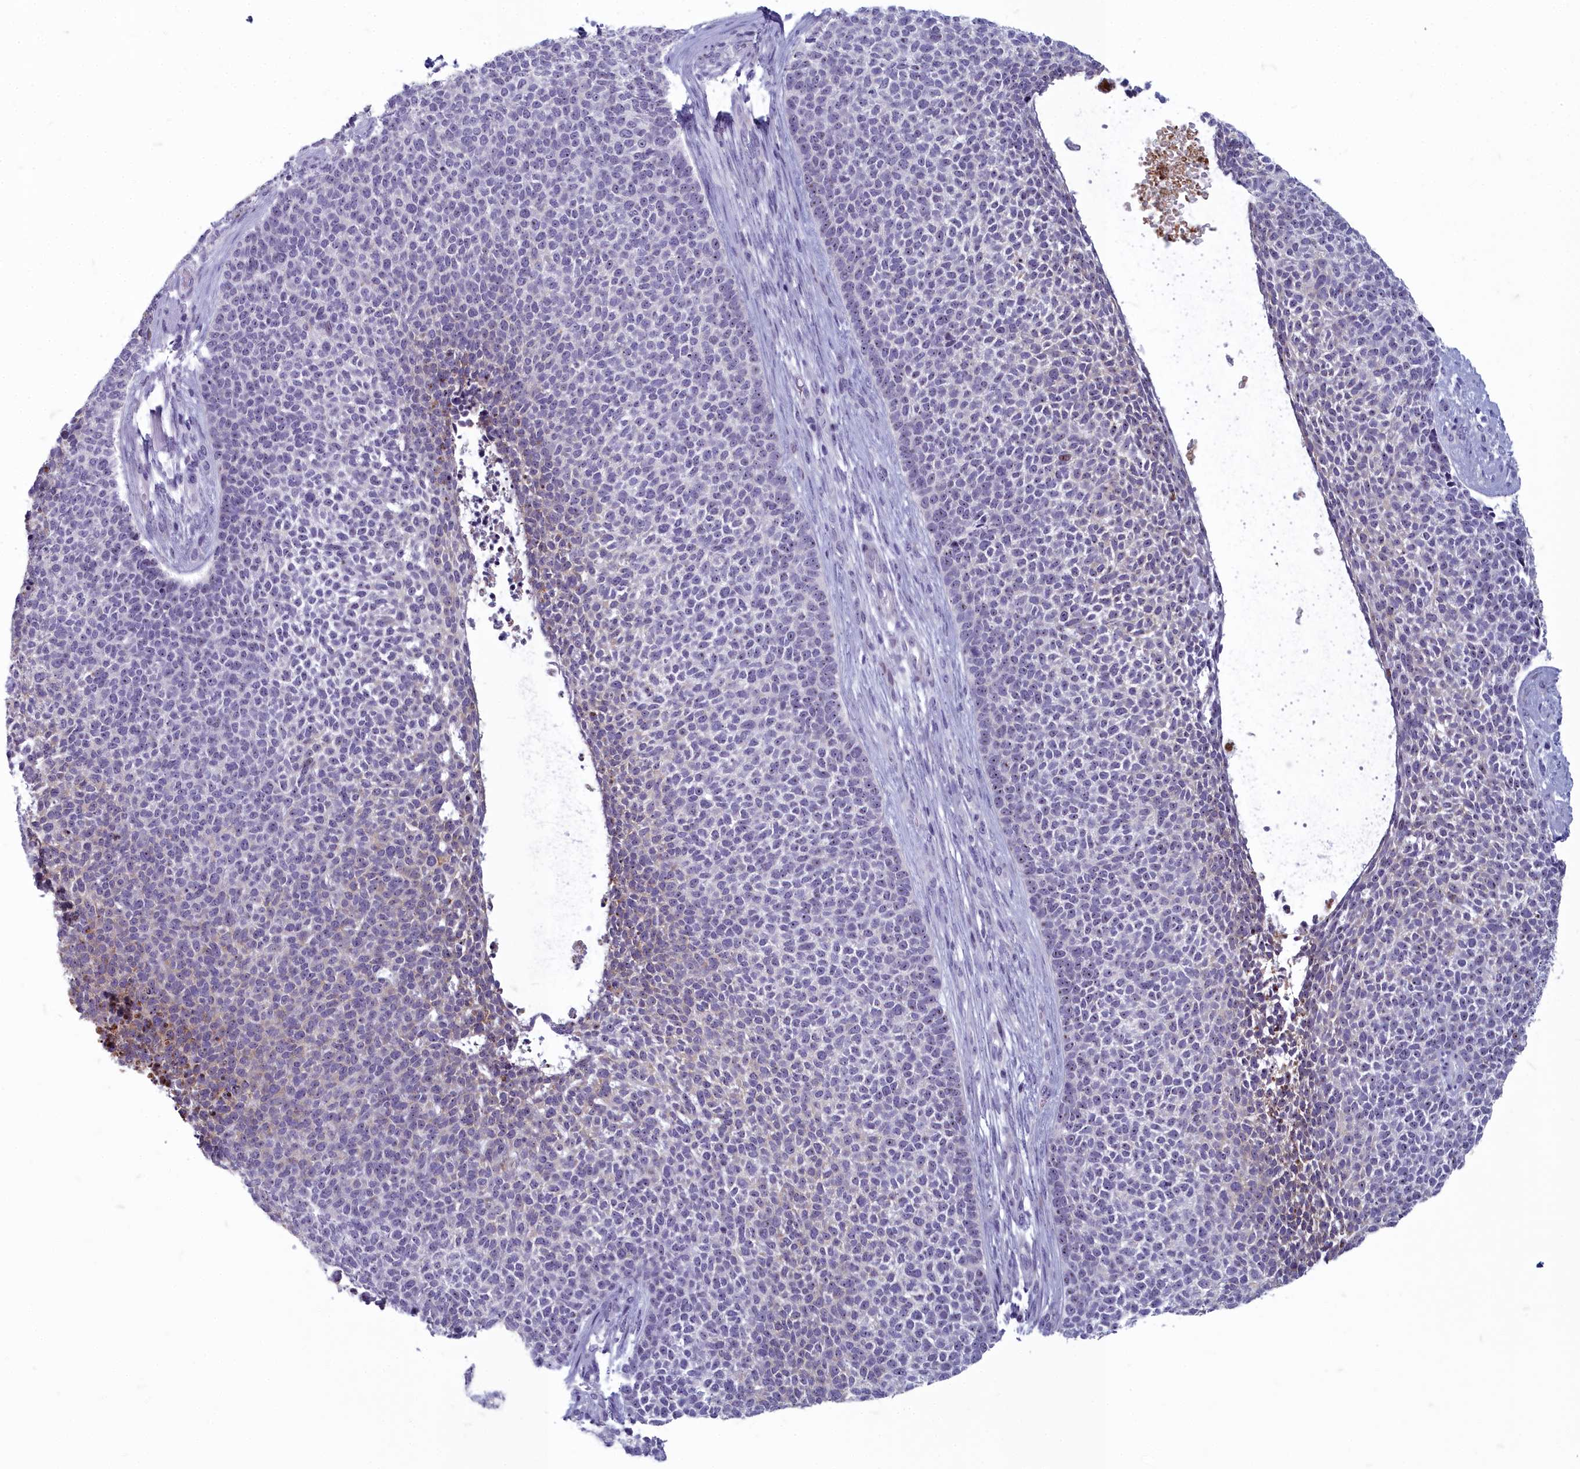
{"staining": {"intensity": "negative", "quantity": "none", "location": "none"}, "tissue": "skin cancer", "cell_type": "Tumor cells", "image_type": "cancer", "snomed": [{"axis": "morphology", "description": "Basal cell carcinoma"}, {"axis": "topography", "description": "Skin"}], "caption": "DAB (3,3'-diaminobenzidine) immunohistochemical staining of skin basal cell carcinoma reveals no significant staining in tumor cells.", "gene": "INSYN2A", "patient": {"sex": "female", "age": 84}}